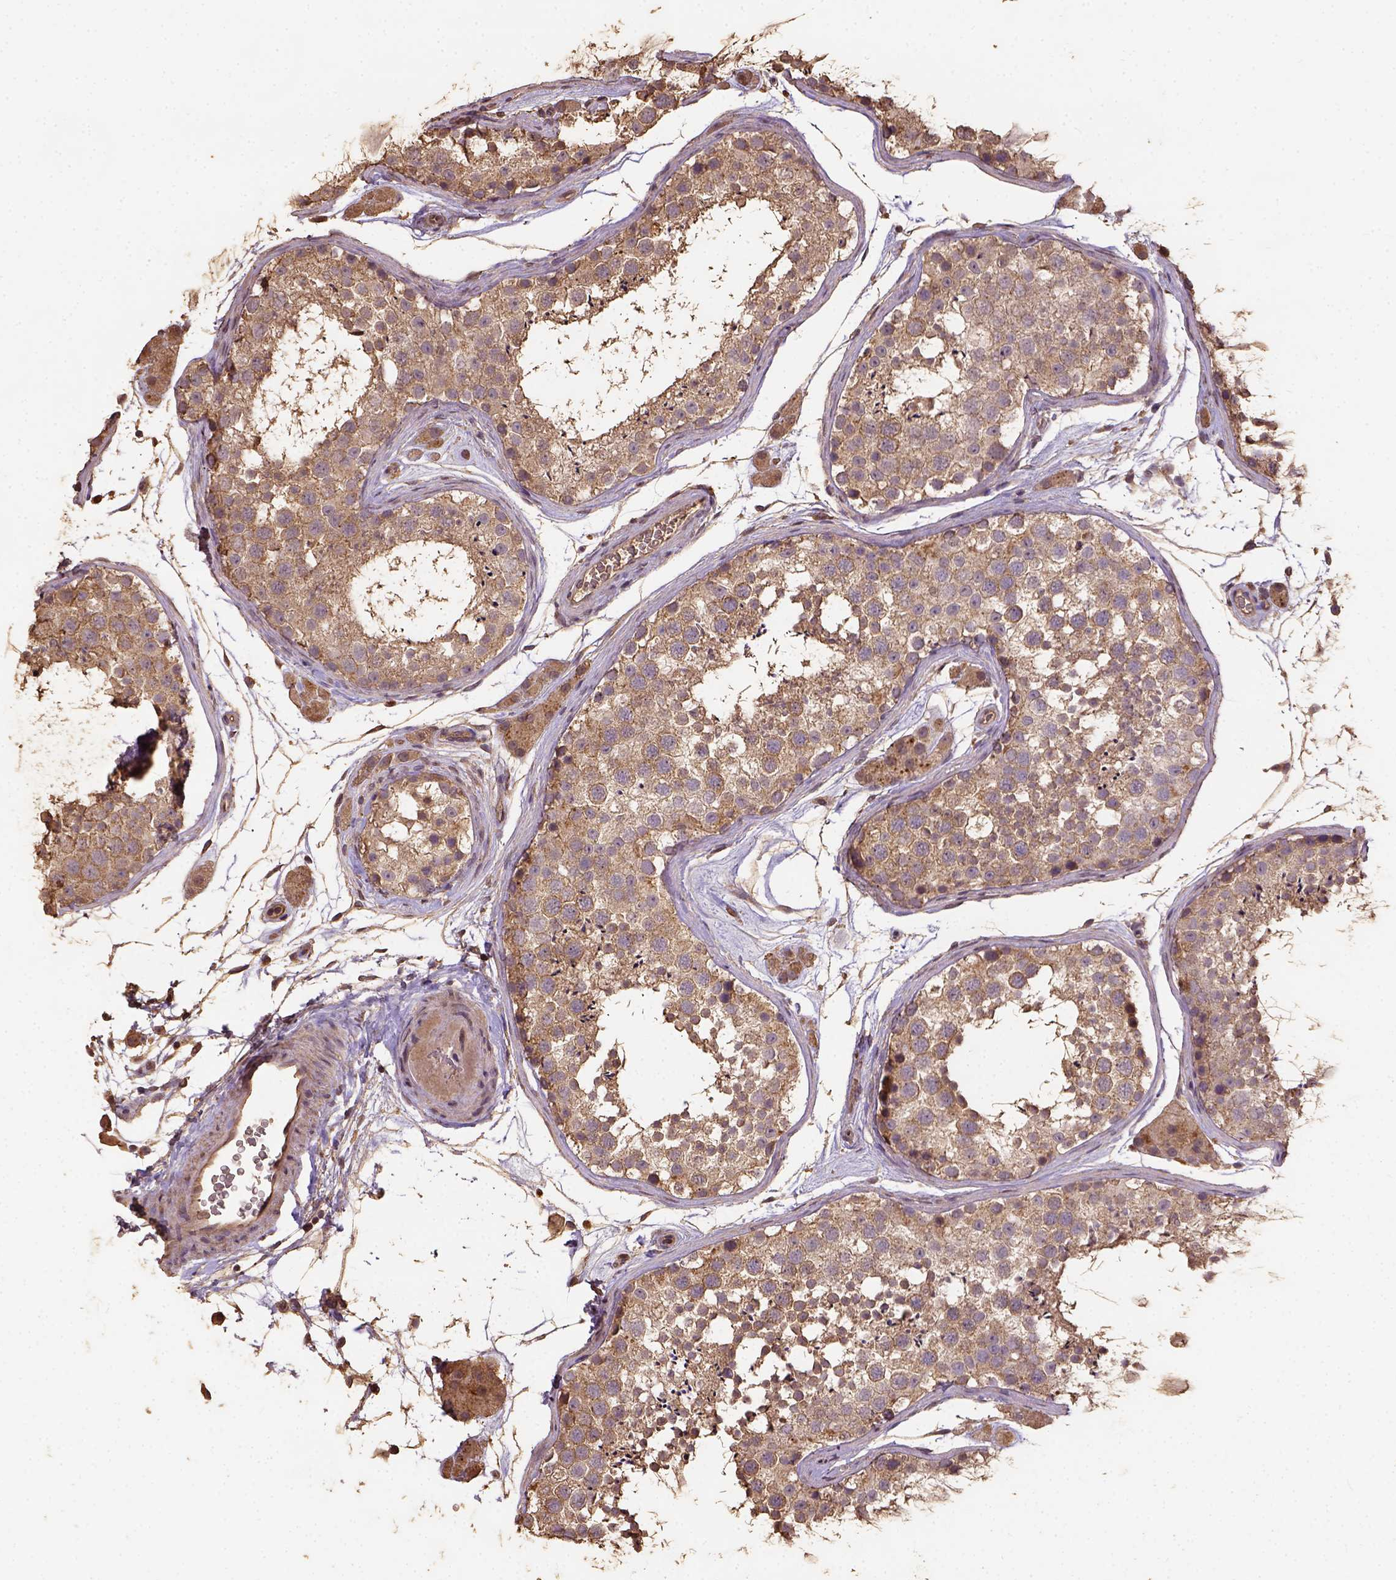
{"staining": {"intensity": "weak", "quantity": ">75%", "location": "cytoplasmic/membranous"}, "tissue": "testis", "cell_type": "Cells in seminiferous ducts", "image_type": "normal", "snomed": [{"axis": "morphology", "description": "Normal tissue, NOS"}, {"axis": "topography", "description": "Testis"}], "caption": "This image shows normal testis stained with immunohistochemistry to label a protein in brown. The cytoplasmic/membranous of cells in seminiferous ducts show weak positivity for the protein. Nuclei are counter-stained blue.", "gene": "ATP1B3", "patient": {"sex": "male", "age": 41}}